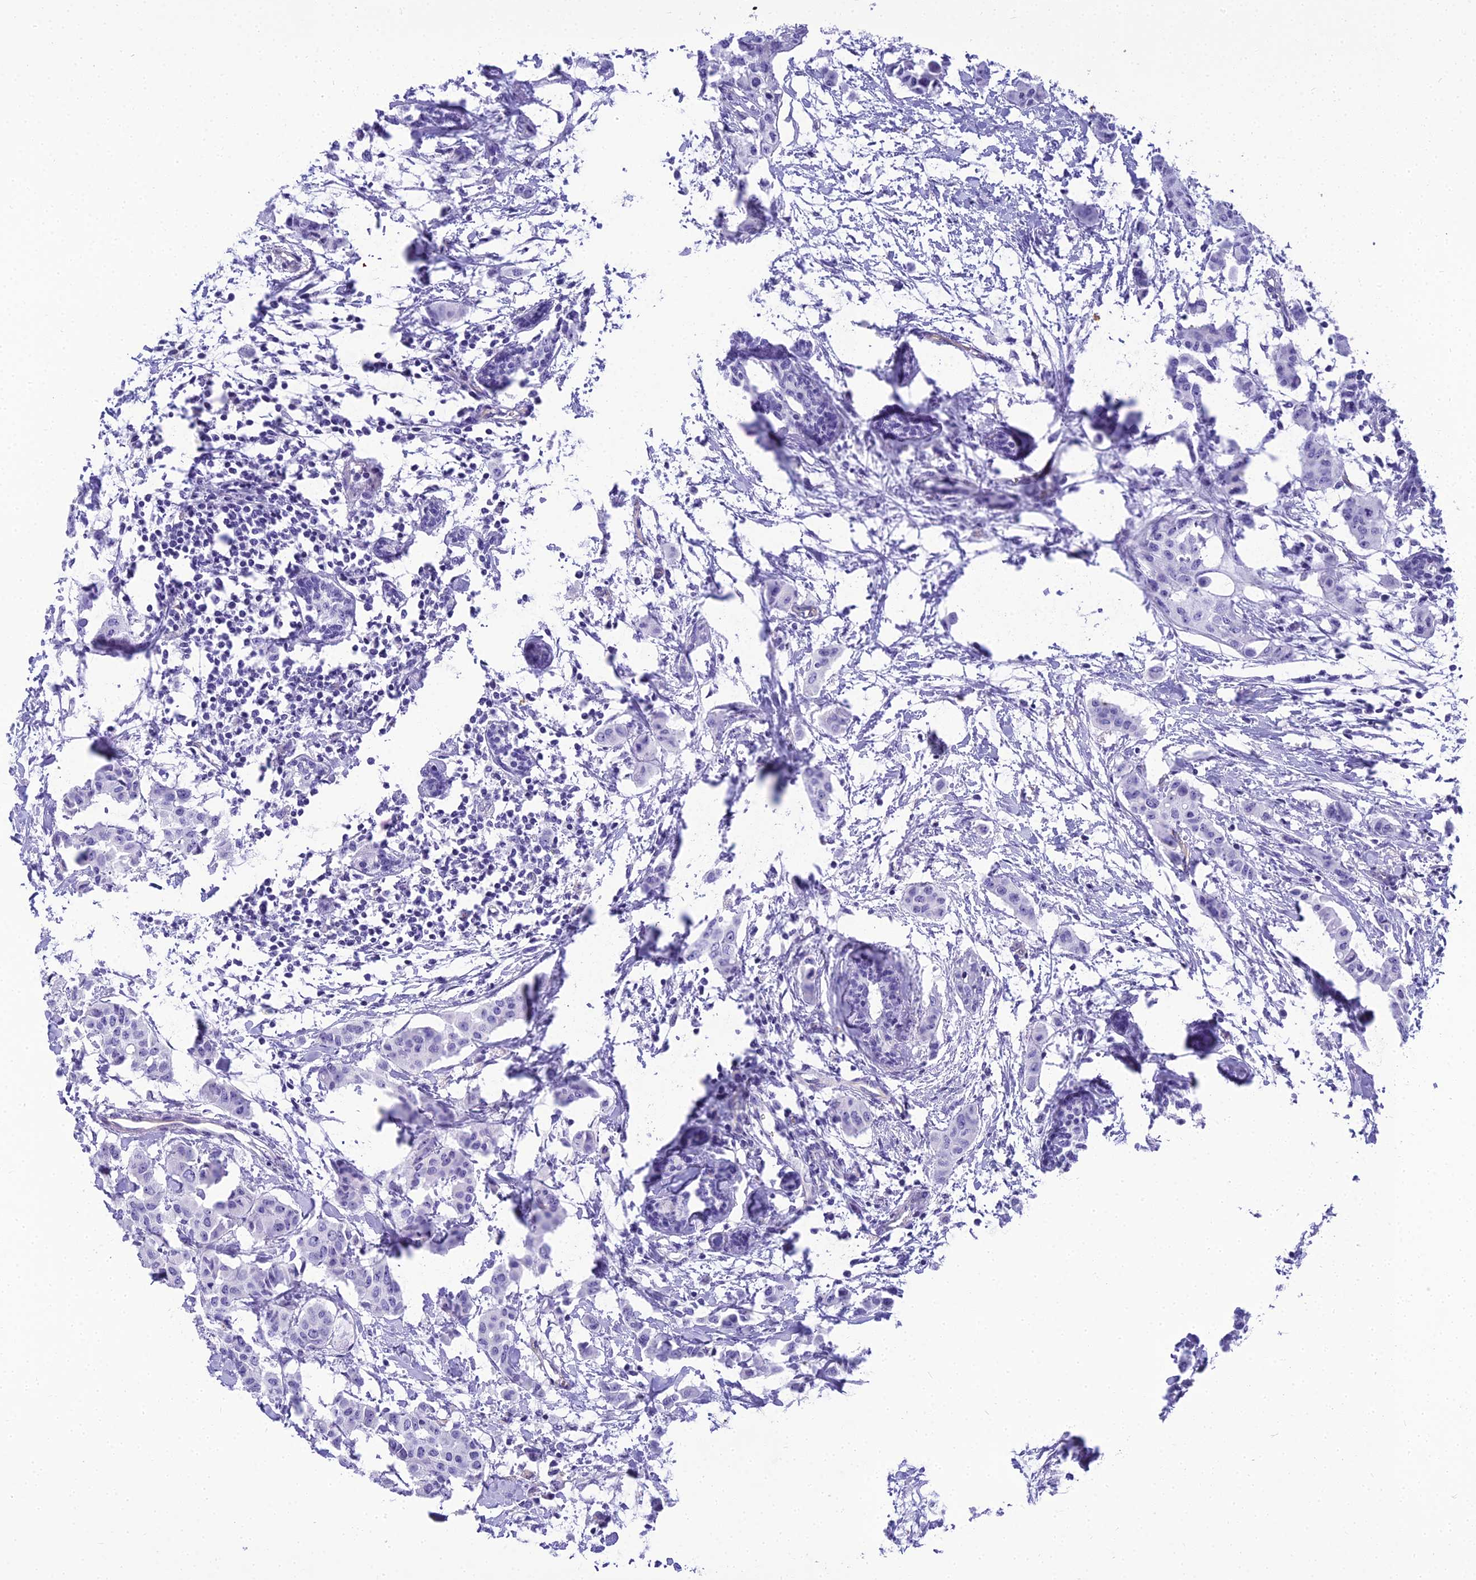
{"staining": {"intensity": "negative", "quantity": "none", "location": "none"}, "tissue": "breast cancer", "cell_type": "Tumor cells", "image_type": "cancer", "snomed": [{"axis": "morphology", "description": "Duct carcinoma"}, {"axis": "topography", "description": "Breast"}], "caption": "Invasive ductal carcinoma (breast) was stained to show a protein in brown. There is no significant staining in tumor cells.", "gene": "NINJ1", "patient": {"sex": "female", "age": 40}}